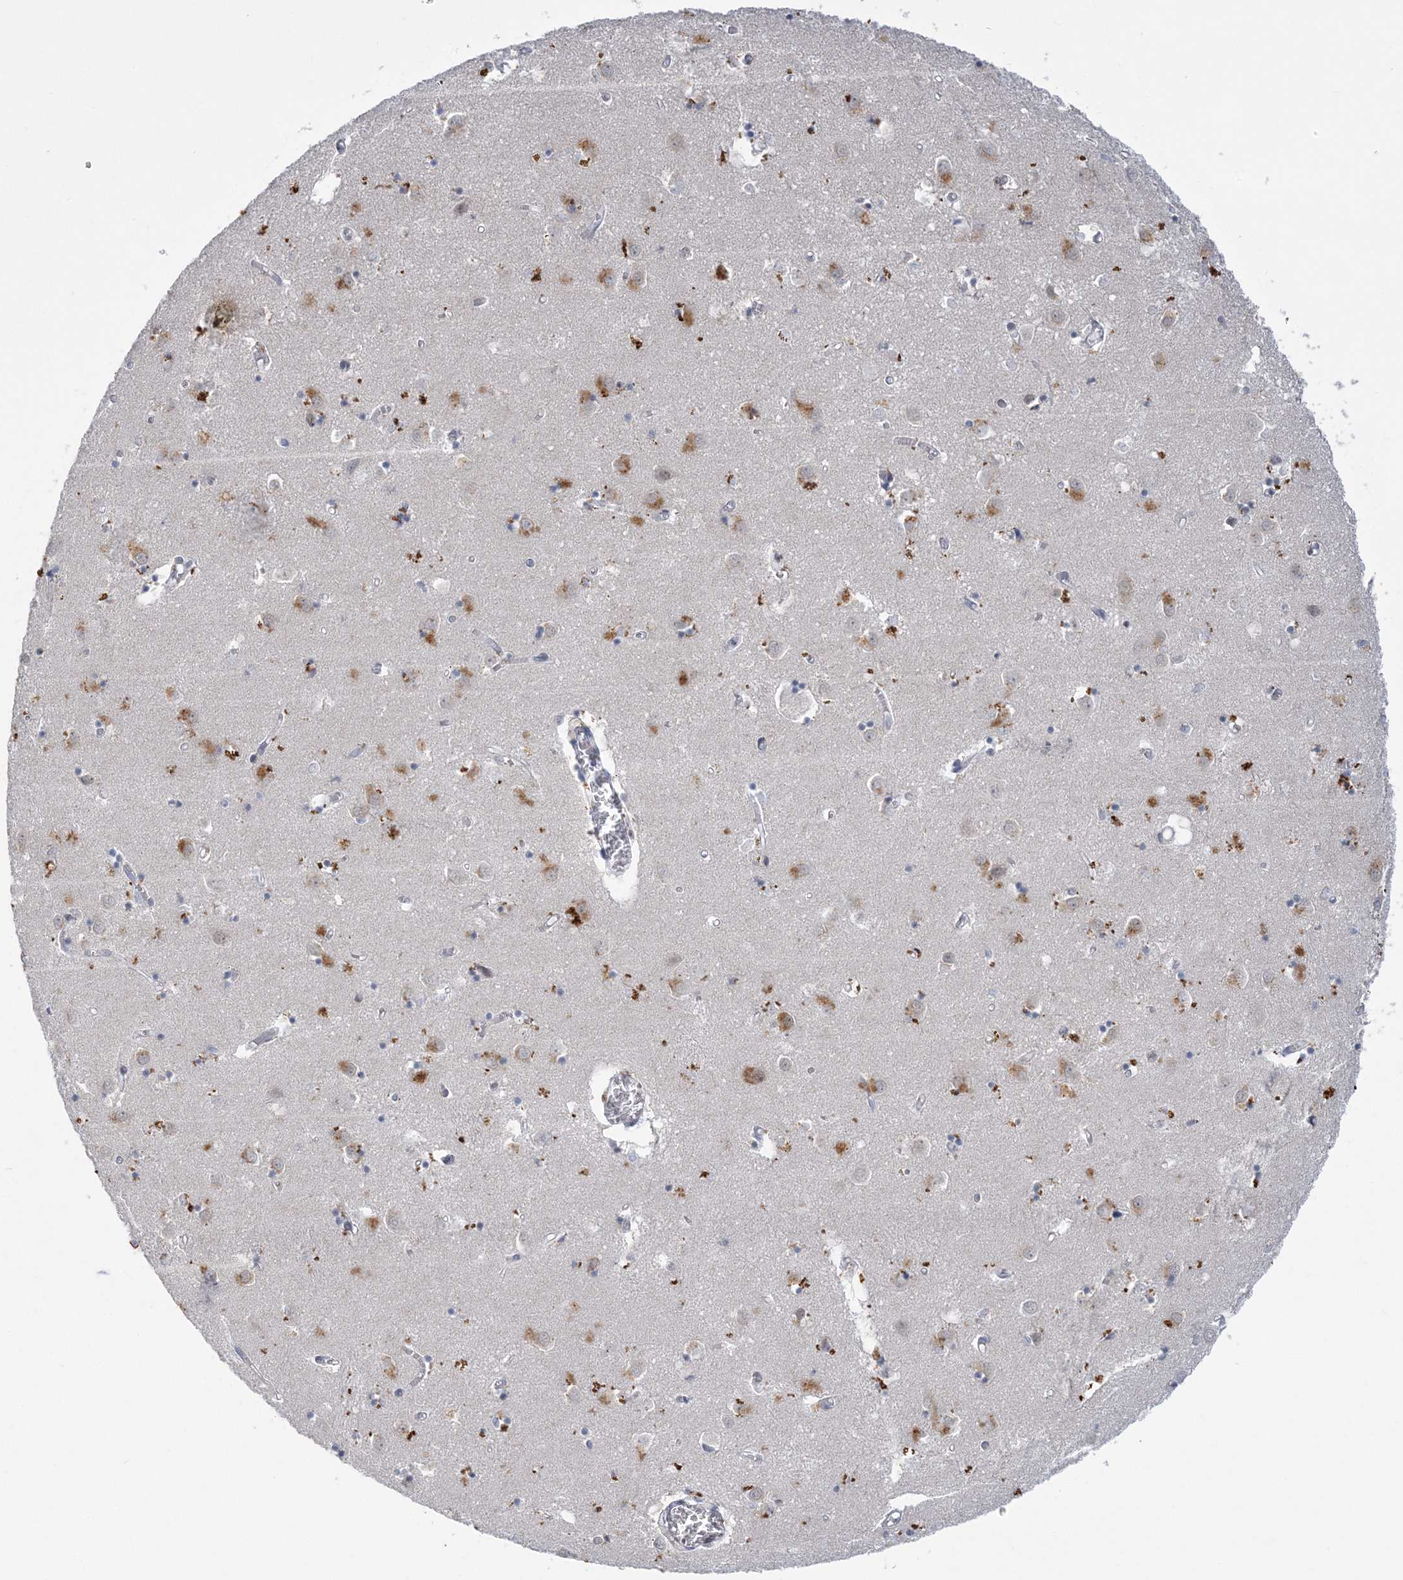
{"staining": {"intensity": "moderate", "quantity": "<25%", "location": "cytoplasmic/membranous,nuclear"}, "tissue": "caudate", "cell_type": "Glial cells", "image_type": "normal", "snomed": [{"axis": "morphology", "description": "Normal tissue, NOS"}, {"axis": "topography", "description": "Lateral ventricle wall"}], "caption": "This is an image of immunohistochemistry (IHC) staining of benign caudate, which shows moderate staining in the cytoplasmic/membranous,nuclear of glial cells.", "gene": "ZBTB7A", "patient": {"sex": "male", "age": 70}}